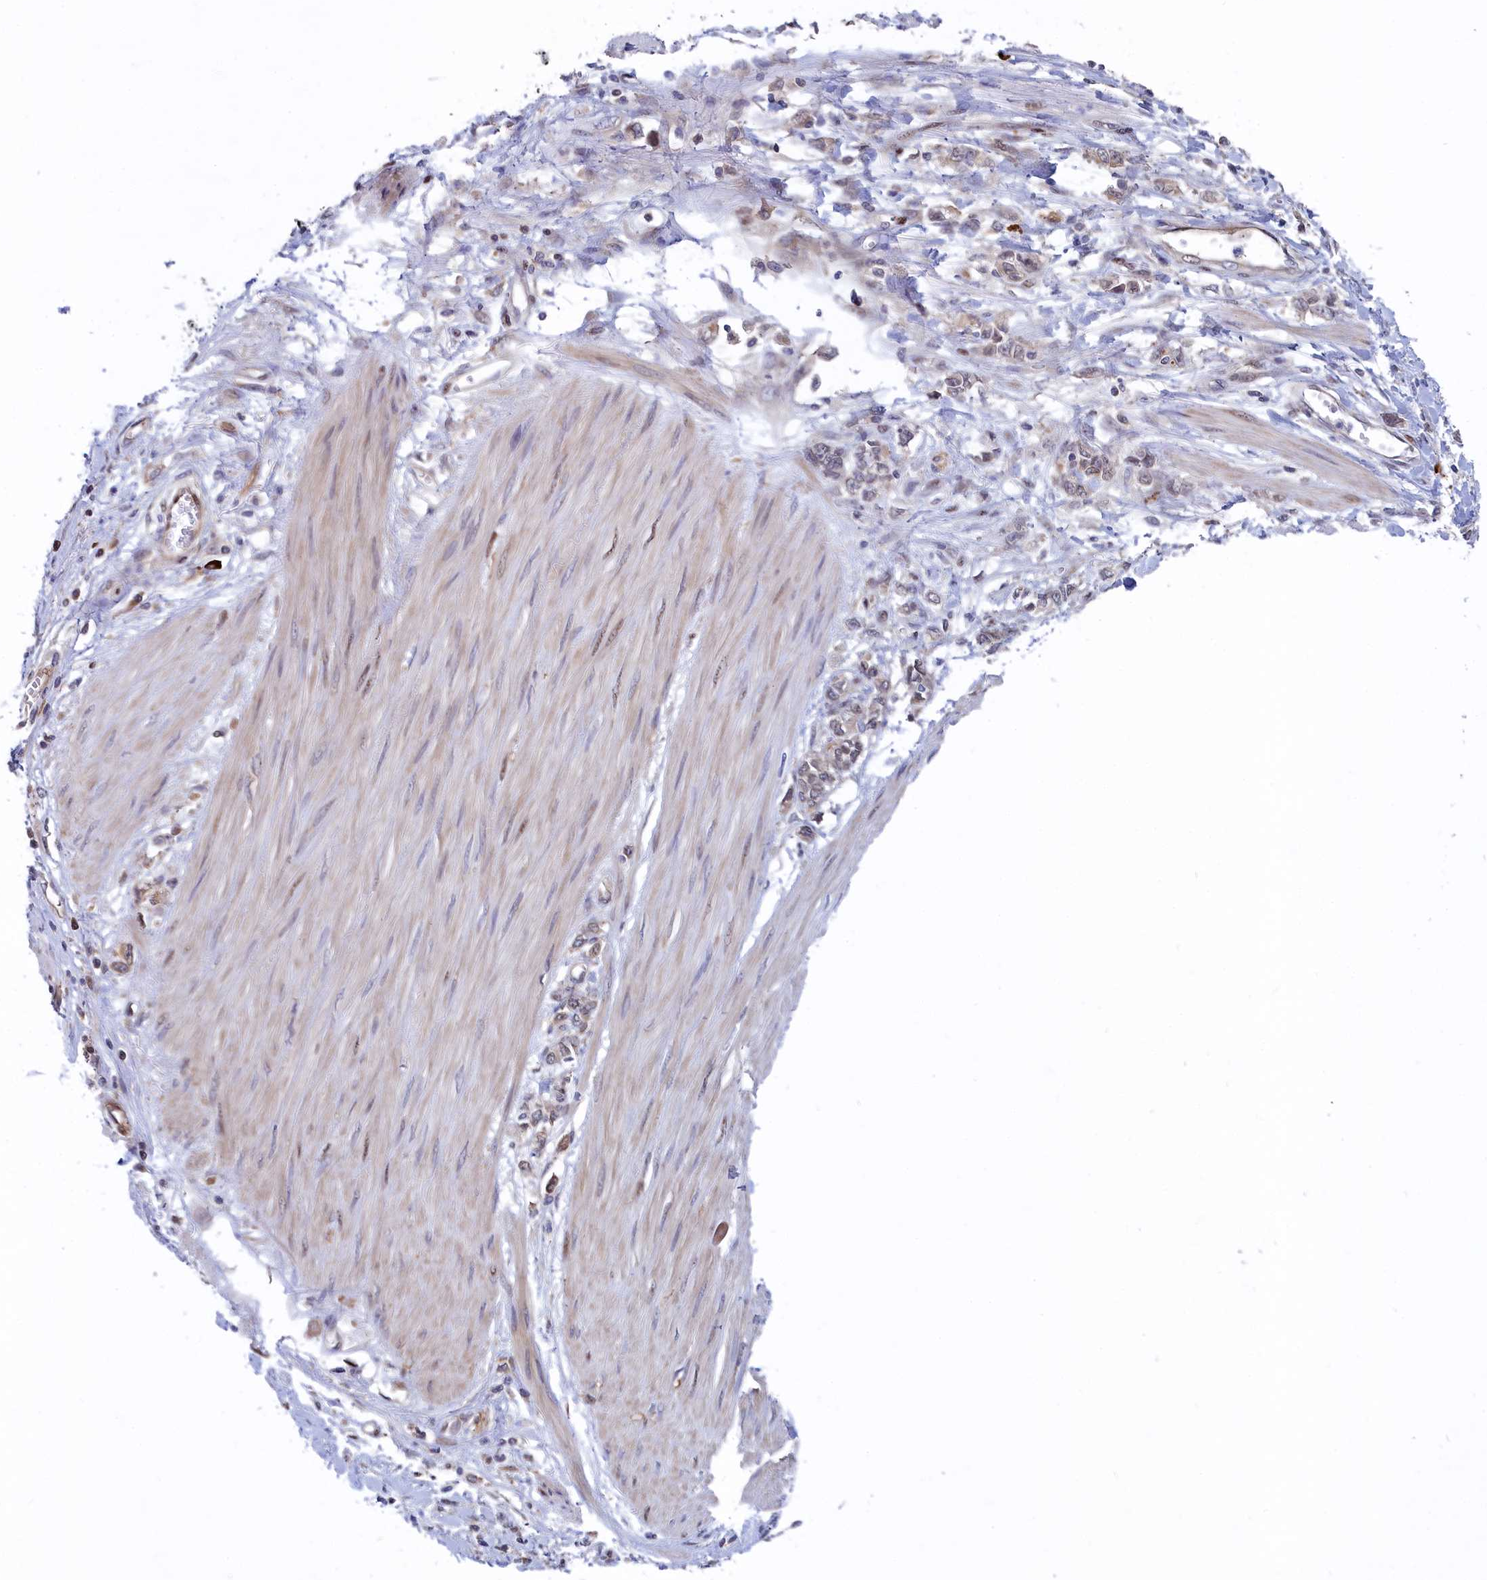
{"staining": {"intensity": "weak", "quantity": "25%-75%", "location": "cytoplasmic/membranous"}, "tissue": "stomach cancer", "cell_type": "Tumor cells", "image_type": "cancer", "snomed": [{"axis": "morphology", "description": "Adenocarcinoma, NOS"}, {"axis": "topography", "description": "Stomach"}], "caption": "An immunohistochemistry (IHC) histopathology image of neoplastic tissue is shown. Protein staining in brown highlights weak cytoplasmic/membranous positivity in stomach adenocarcinoma within tumor cells. The staining was performed using DAB (3,3'-diaminobenzidine), with brown indicating positive protein expression. Nuclei are stained blue with hematoxylin.", "gene": "TAB1", "patient": {"sex": "female", "age": 76}}